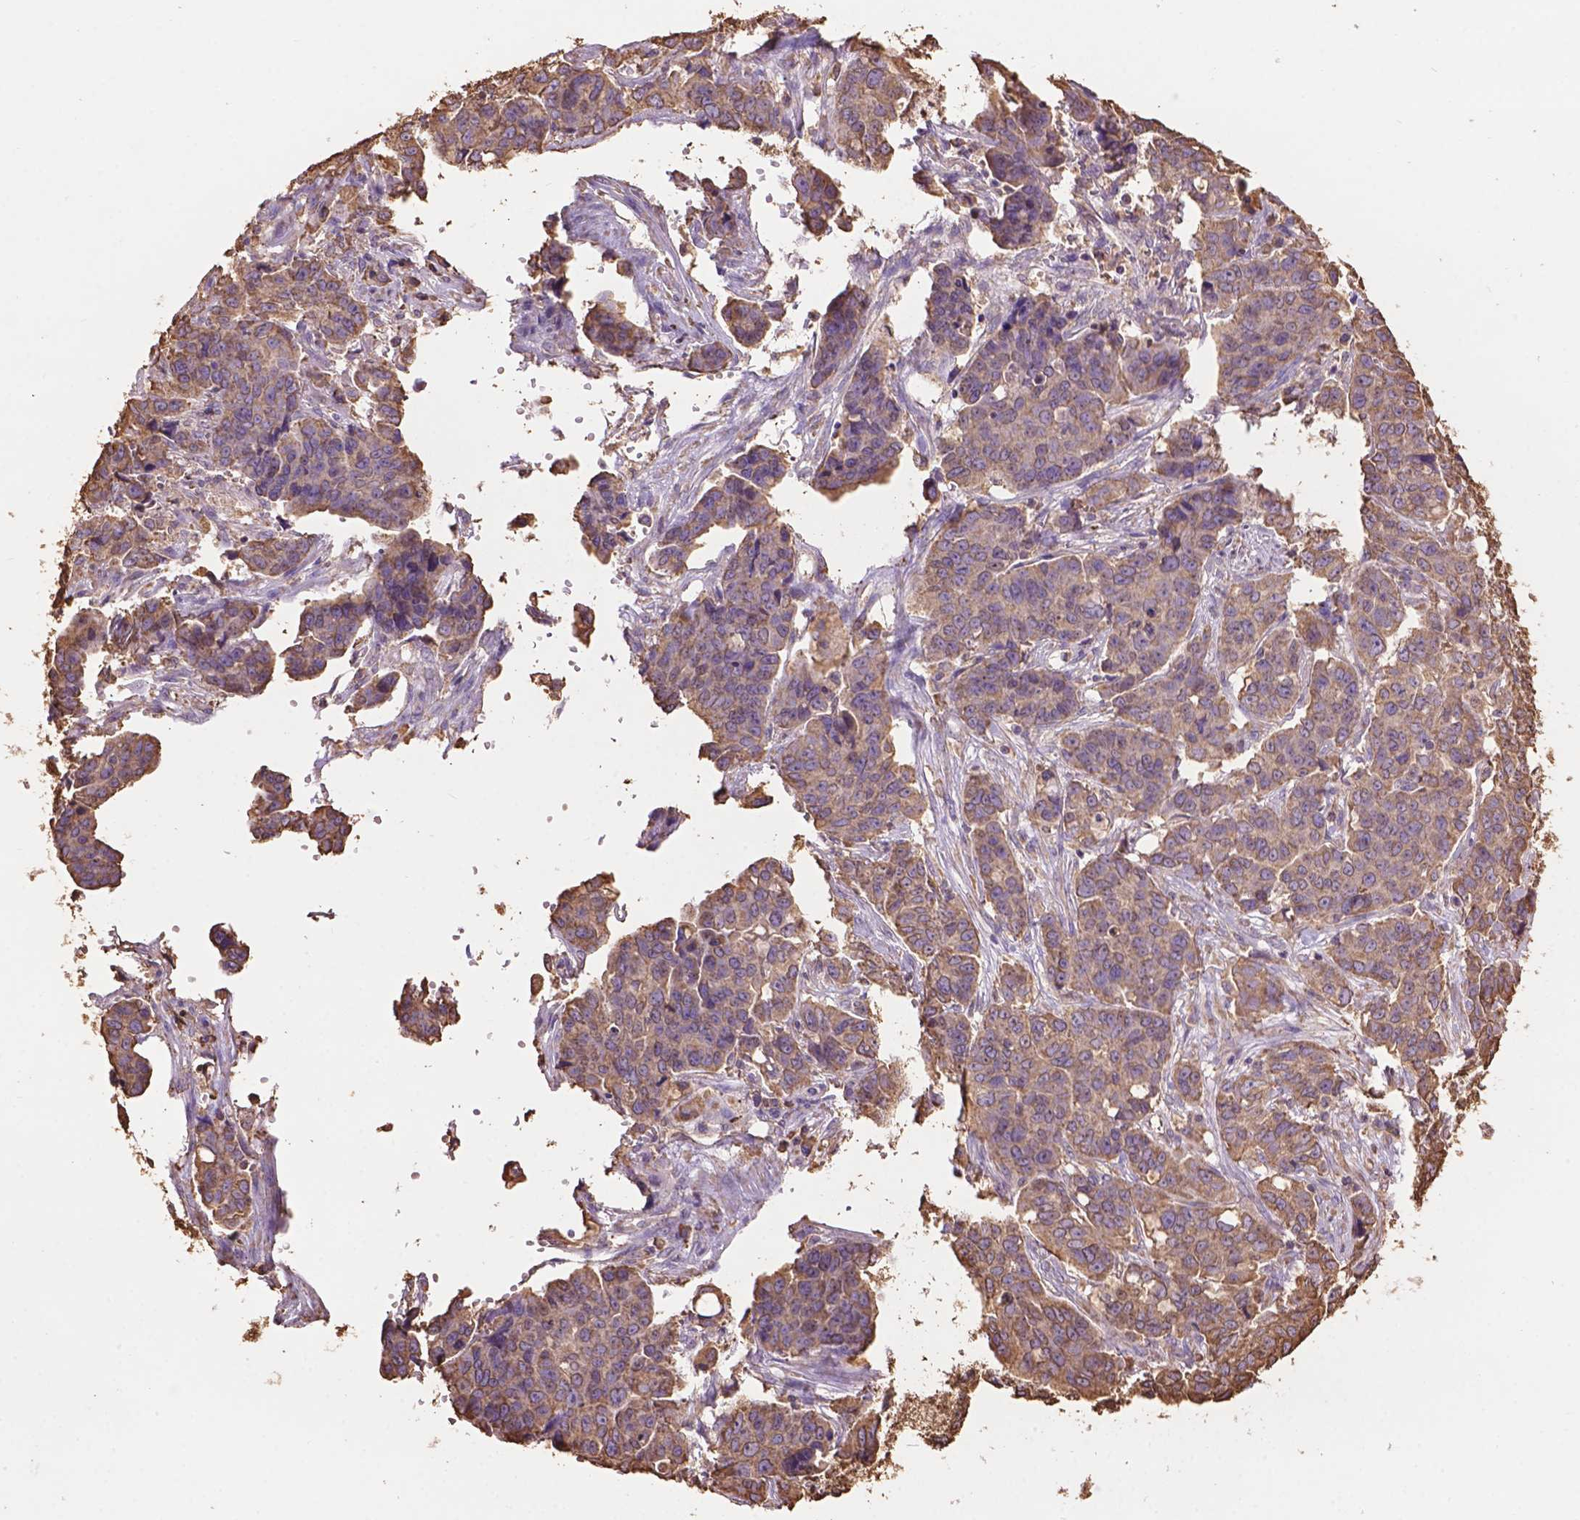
{"staining": {"intensity": "moderate", "quantity": ">75%", "location": "cytoplasmic/membranous"}, "tissue": "ovarian cancer", "cell_type": "Tumor cells", "image_type": "cancer", "snomed": [{"axis": "morphology", "description": "Carcinoma, endometroid"}, {"axis": "topography", "description": "Ovary"}], "caption": "Human ovarian endometroid carcinoma stained with a brown dye exhibits moderate cytoplasmic/membranous positive staining in about >75% of tumor cells.", "gene": "PPP2R5E", "patient": {"sex": "female", "age": 78}}